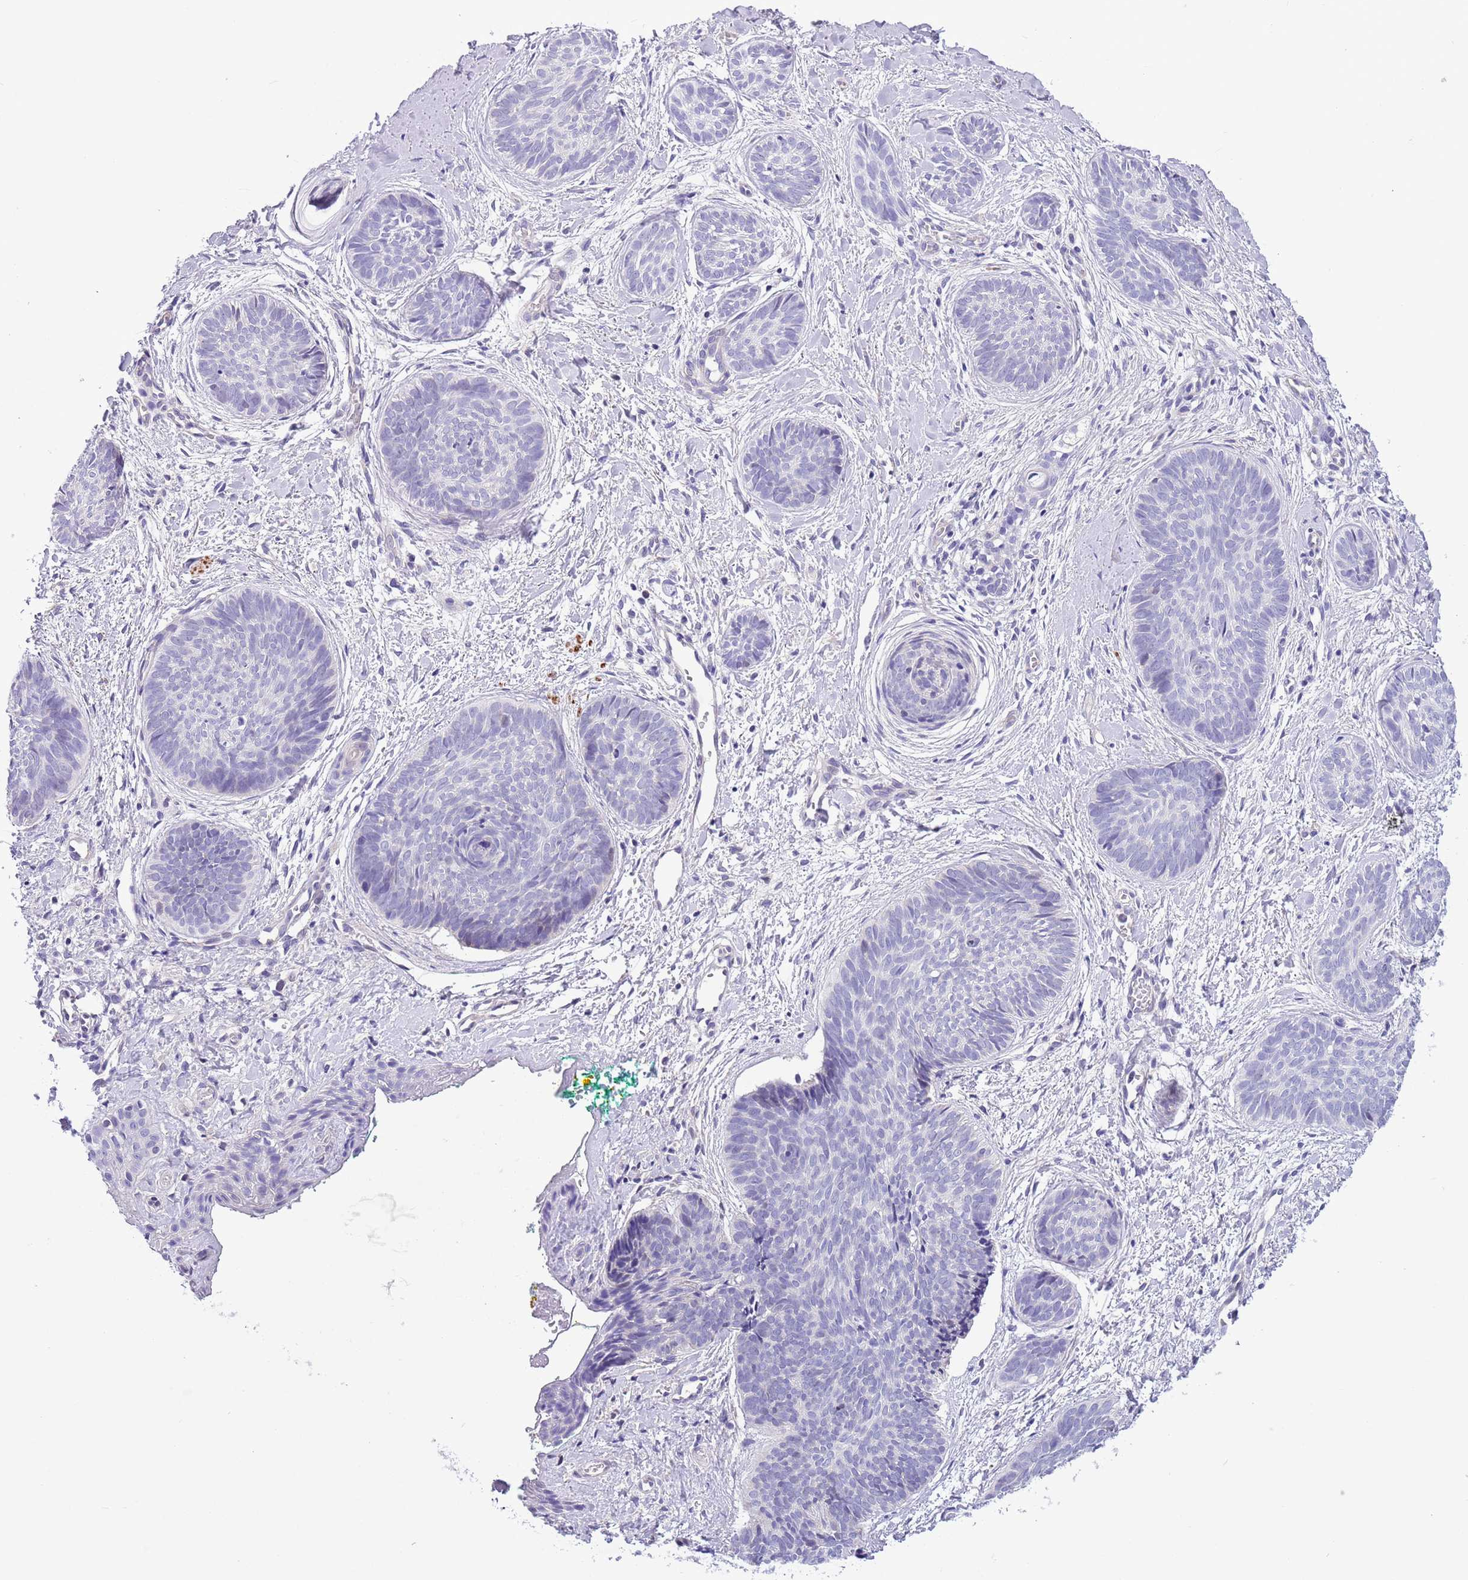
{"staining": {"intensity": "negative", "quantity": "none", "location": "none"}, "tissue": "skin cancer", "cell_type": "Tumor cells", "image_type": "cancer", "snomed": [{"axis": "morphology", "description": "Basal cell carcinoma"}, {"axis": "topography", "description": "Skin"}], "caption": "Immunohistochemical staining of skin cancer demonstrates no significant staining in tumor cells.", "gene": "NET1", "patient": {"sex": "female", "age": 81}}